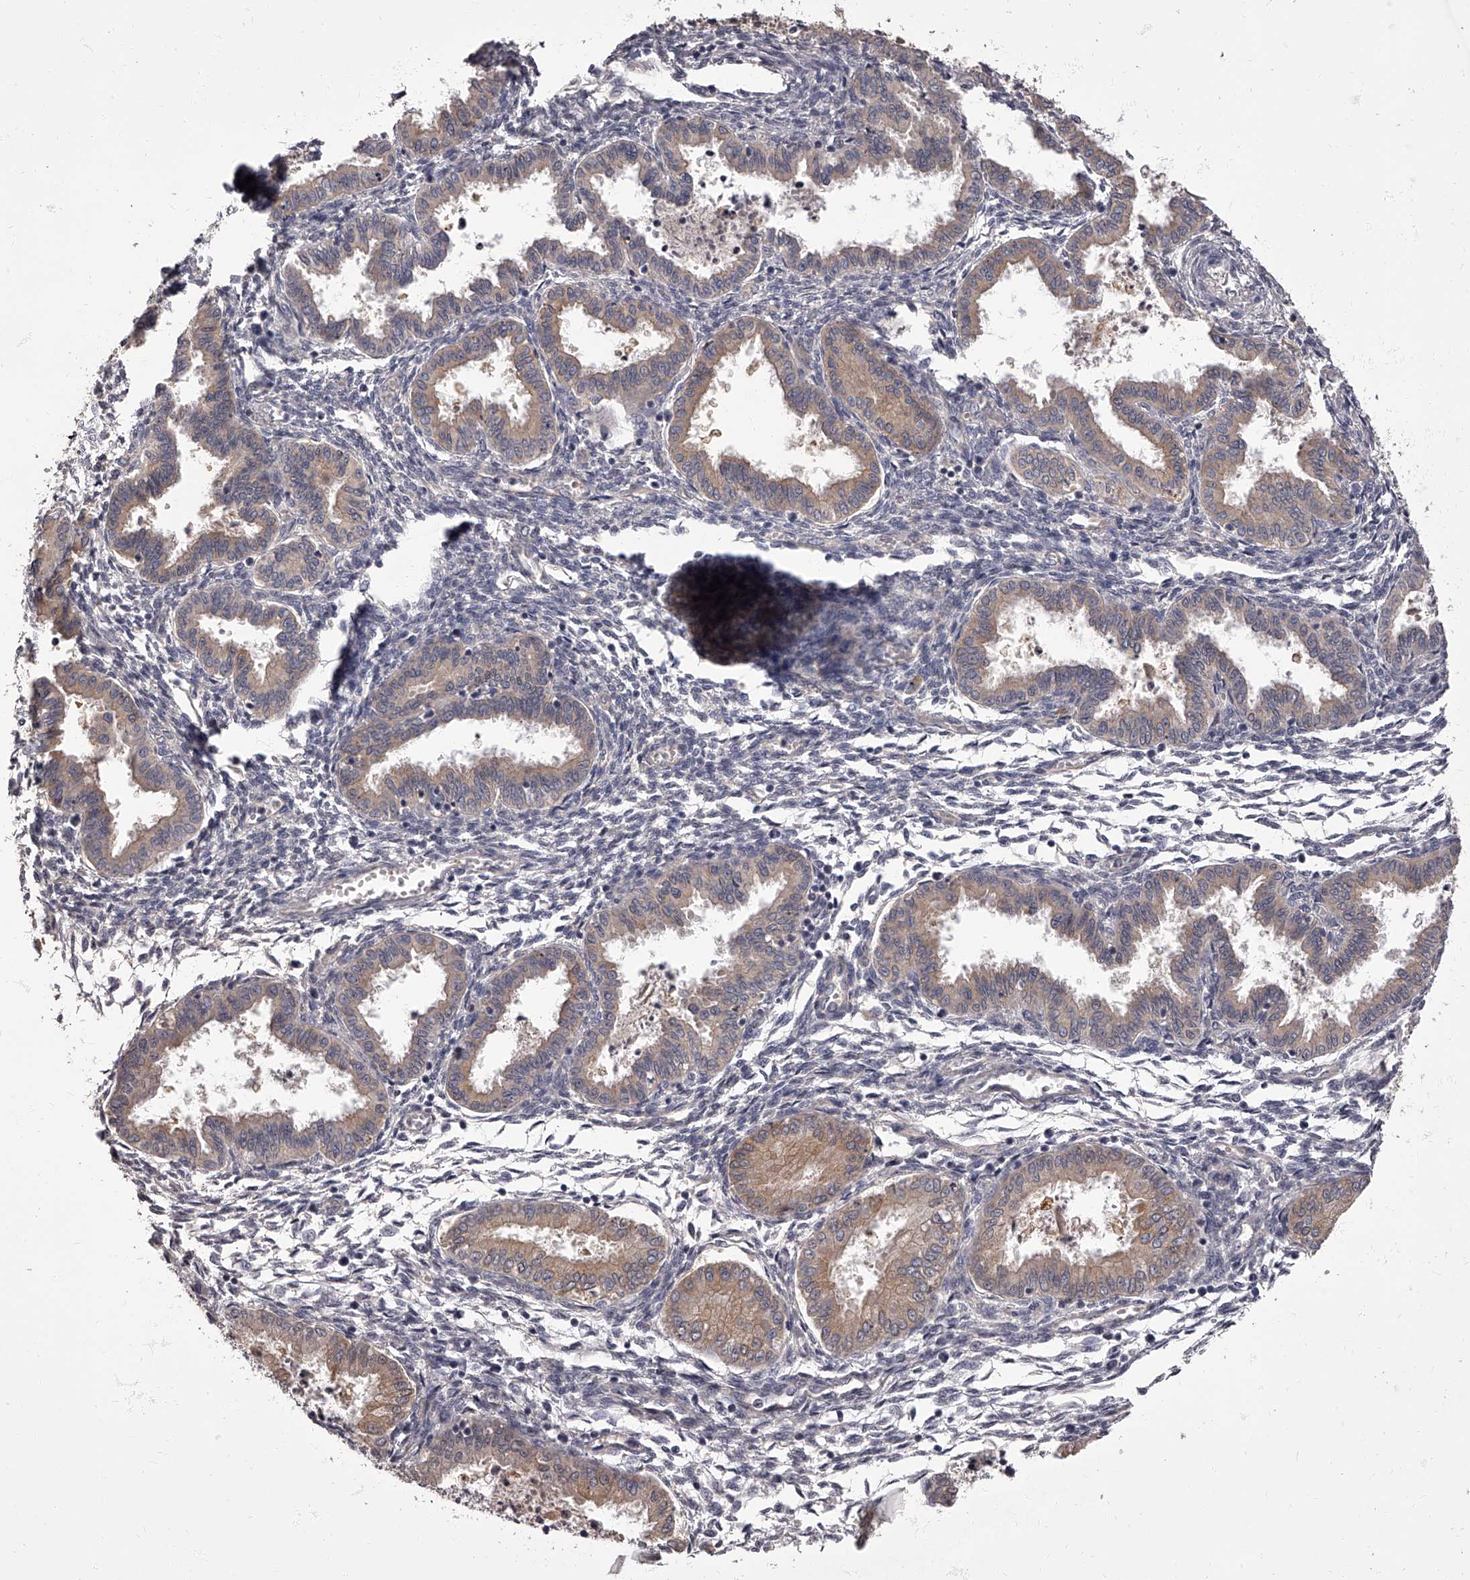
{"staining": {"intensity": "negative", "quantity": "none", "location": "none"}, "tissue": "endometrium", "cell_type": "Cells in endometrial stroma", "image_type": "normal", "snomed": [{"axis": "morphology", "description": "Normal tissue, NOS"}, {"axis": "topography", "description": "Endometrium"}], "caption": "Immunohistochemistry photomicrograph of unremarkable human endometrium stained for a protein (brown), which demonstrates no positivity in cells in endometrial stroma. Nuclei are stained in blue.", "gene": "APEH", "patient": {"sex": "female", "age": 33}}